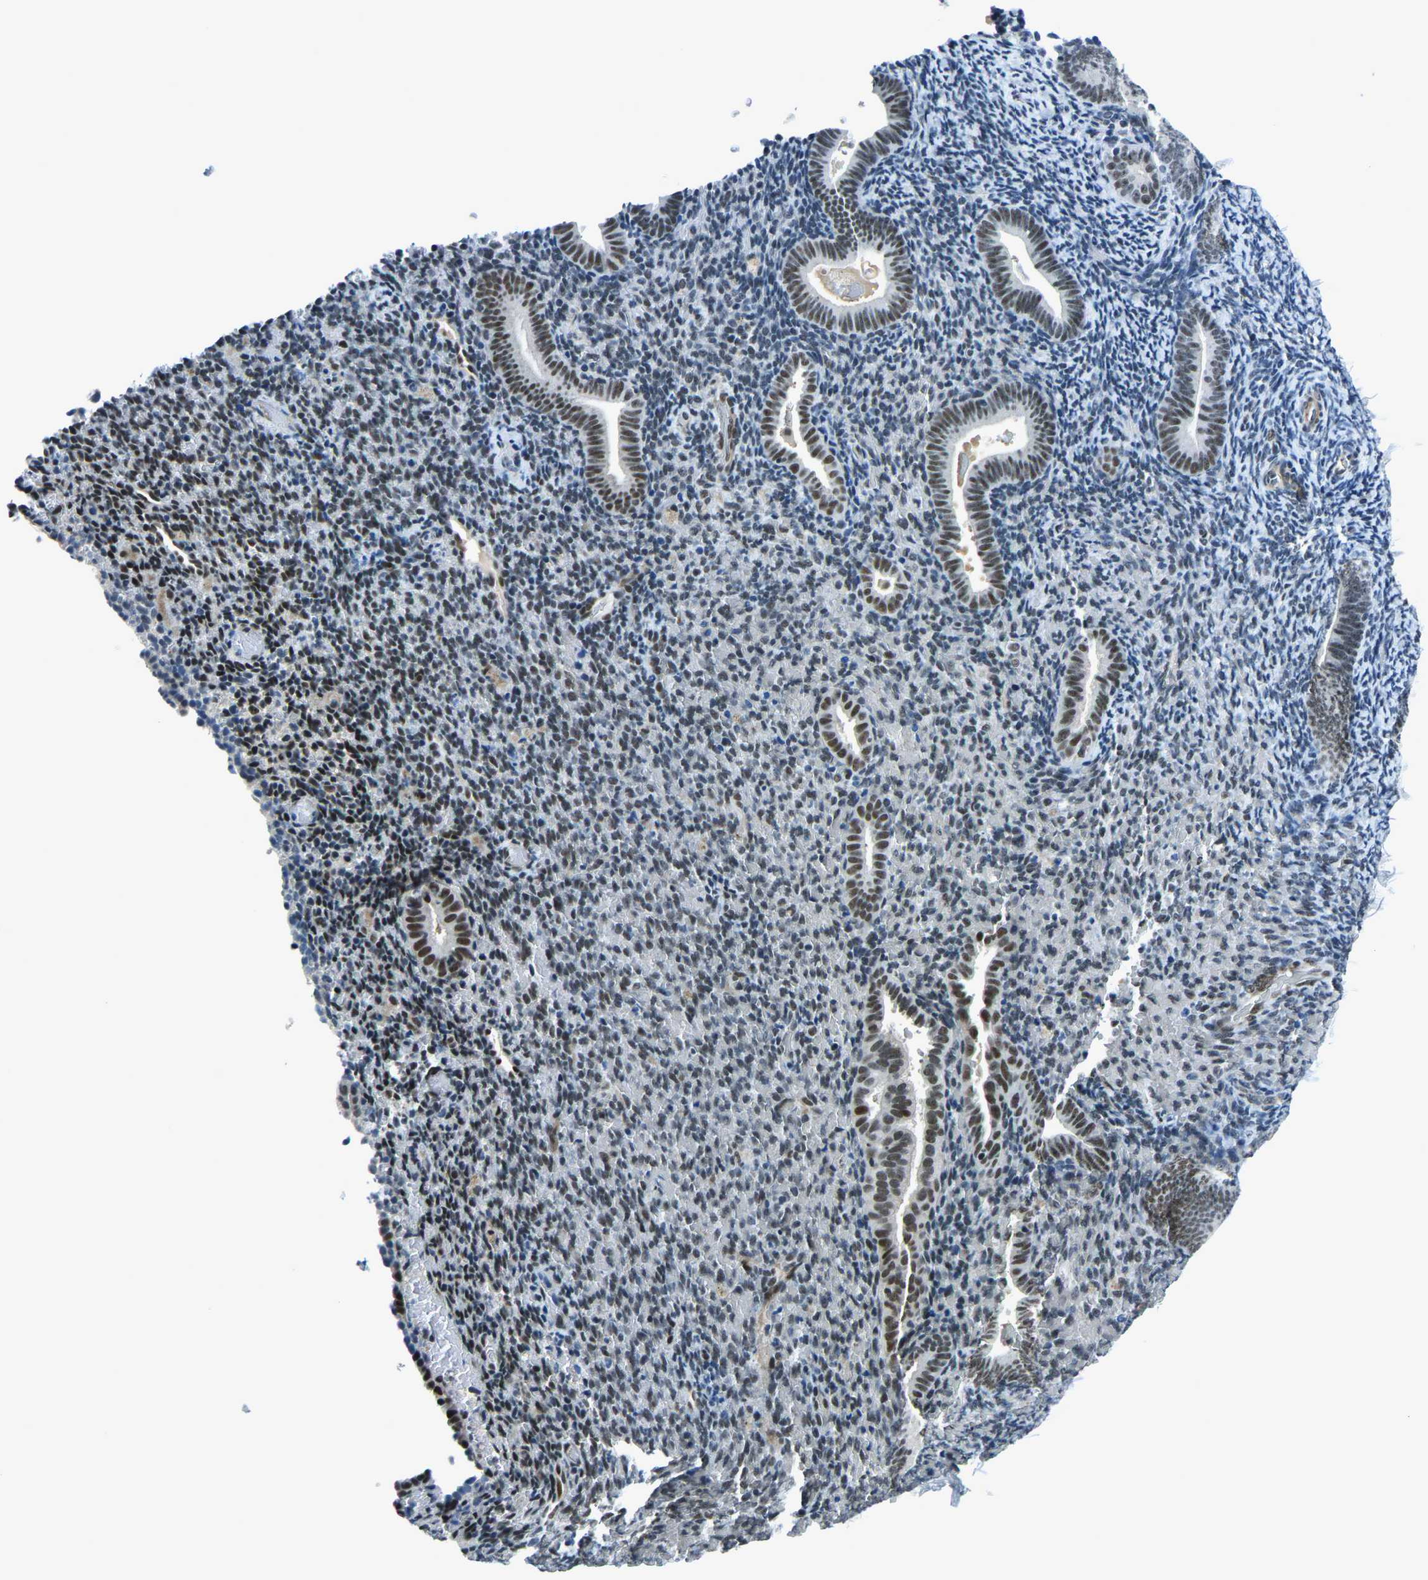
{"staining": {"intensity": "moderate", "quantity": "<25%", "location": "nuclear"}, "tissue": "endometrium", "cell_type": "Cells in endometrial stroma", "image_type": "normal", "snomed": [{"axis": "morphology", "description": "Normal tissue, NOS"}, {"axis": "topography", "description": "Endometrium"}], "caption": "Endometrium stained with immunohistochemistry (IHC) reveals moderate nuclear expression in approximately <25% of cells in endometrial stroma. (Stains: DAB in brown, nuclei in blue, Microscopy: brightfield microscopy at high magnification).", "gene": "PRCC", "patient": {"sex": "female", "age": 51}}